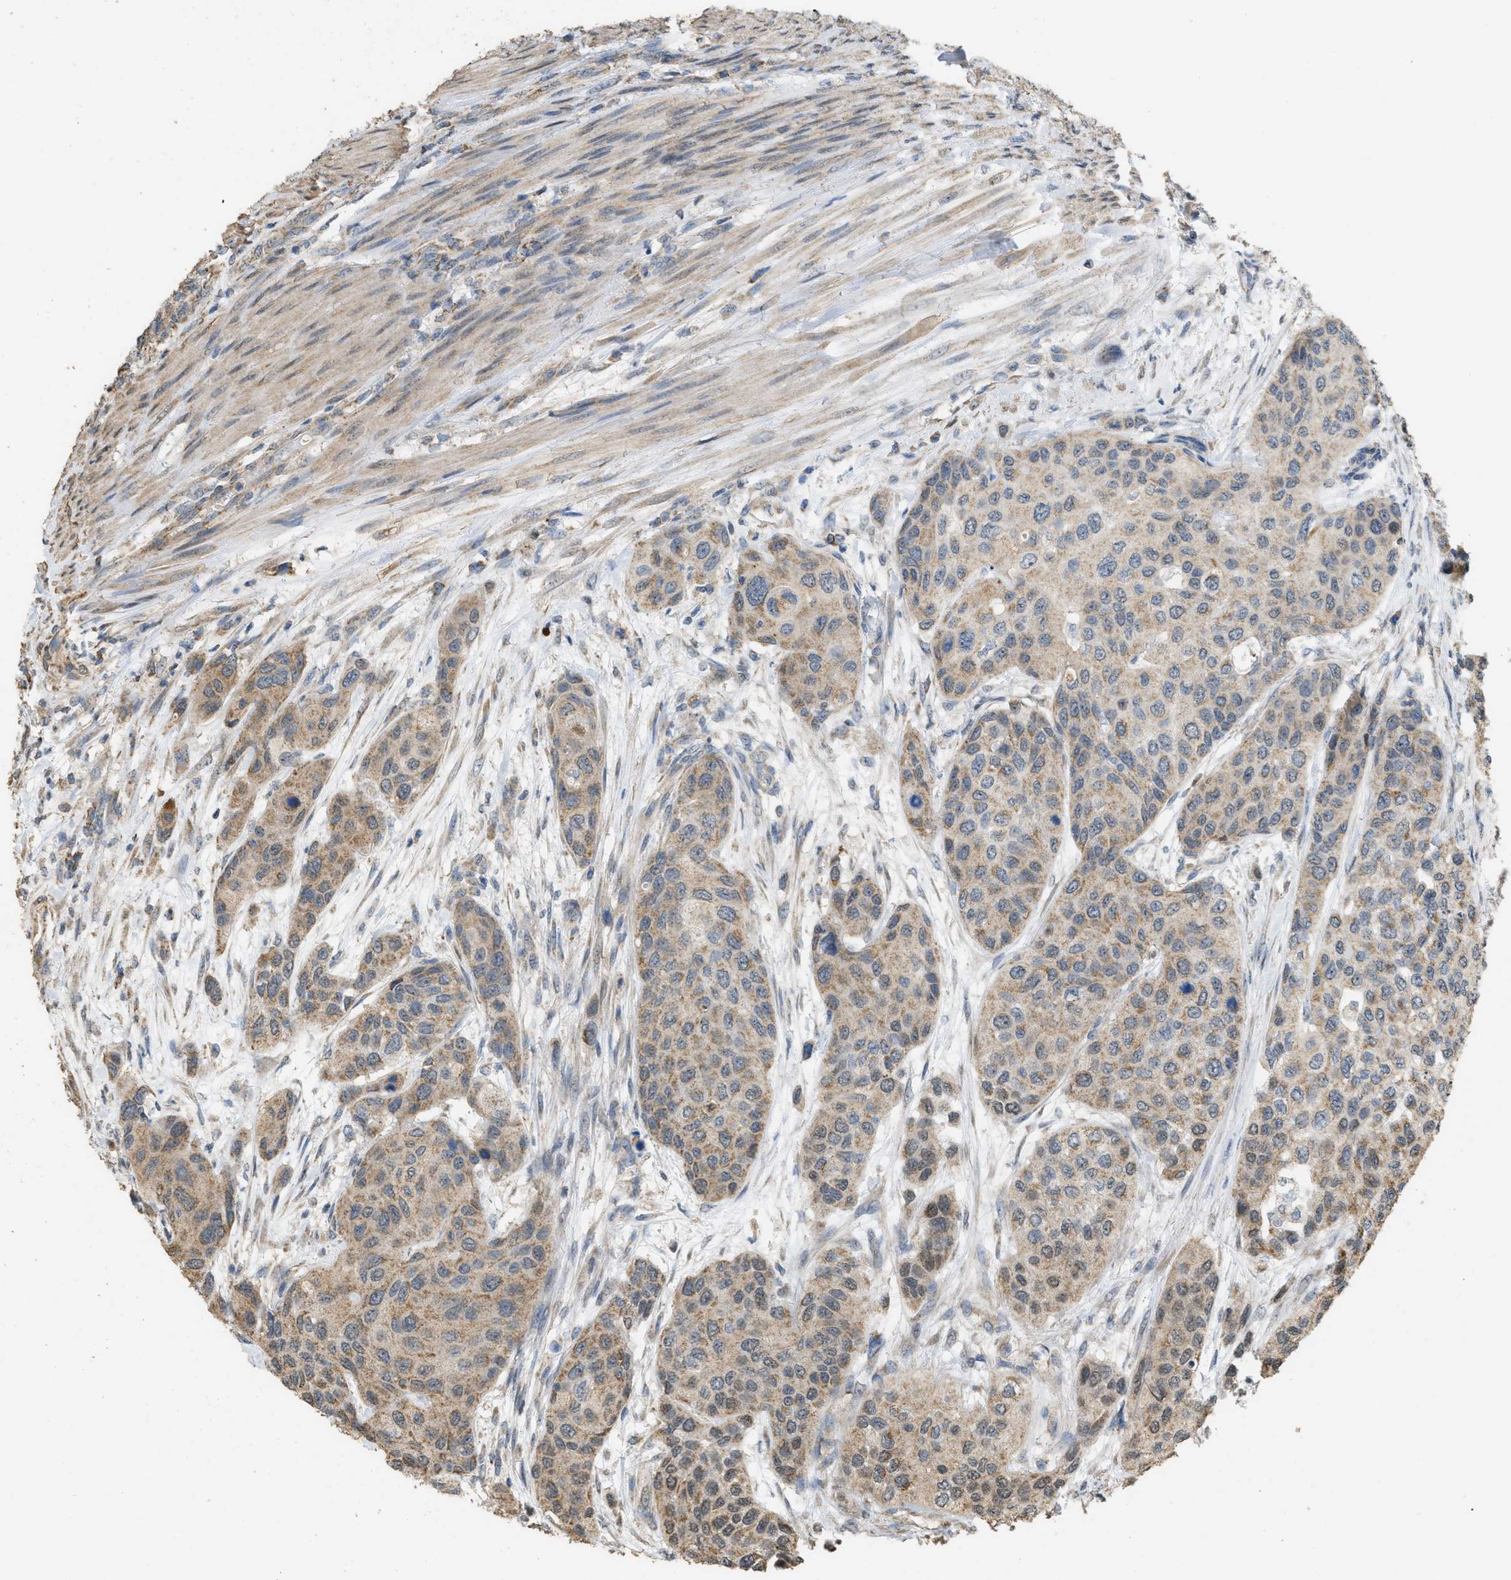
{"staining": {"intensity": "weak", "quantity": ">75%", "location": "cytoplasmic/membranous,nuclear"}, "tissue": "urothelial cancer", "cell_type": "Tumor cells", "image_type": "cancer", "snomed": [{"axis": "morphology", "description": "Urothelial carcinoma, High grade"}, {"axis": "topography", "description": "Urinary bladder"}], "caption": "DAB (3,3'-diaminobenzidine) immunohistochemical staining of urothelial cancer shows weak cytoplasmic/membranous and nuclear protein expression in about >75% of tumor cells.", "gene": "KCNA4", "patient": {"sex": "female", "age": 56}}